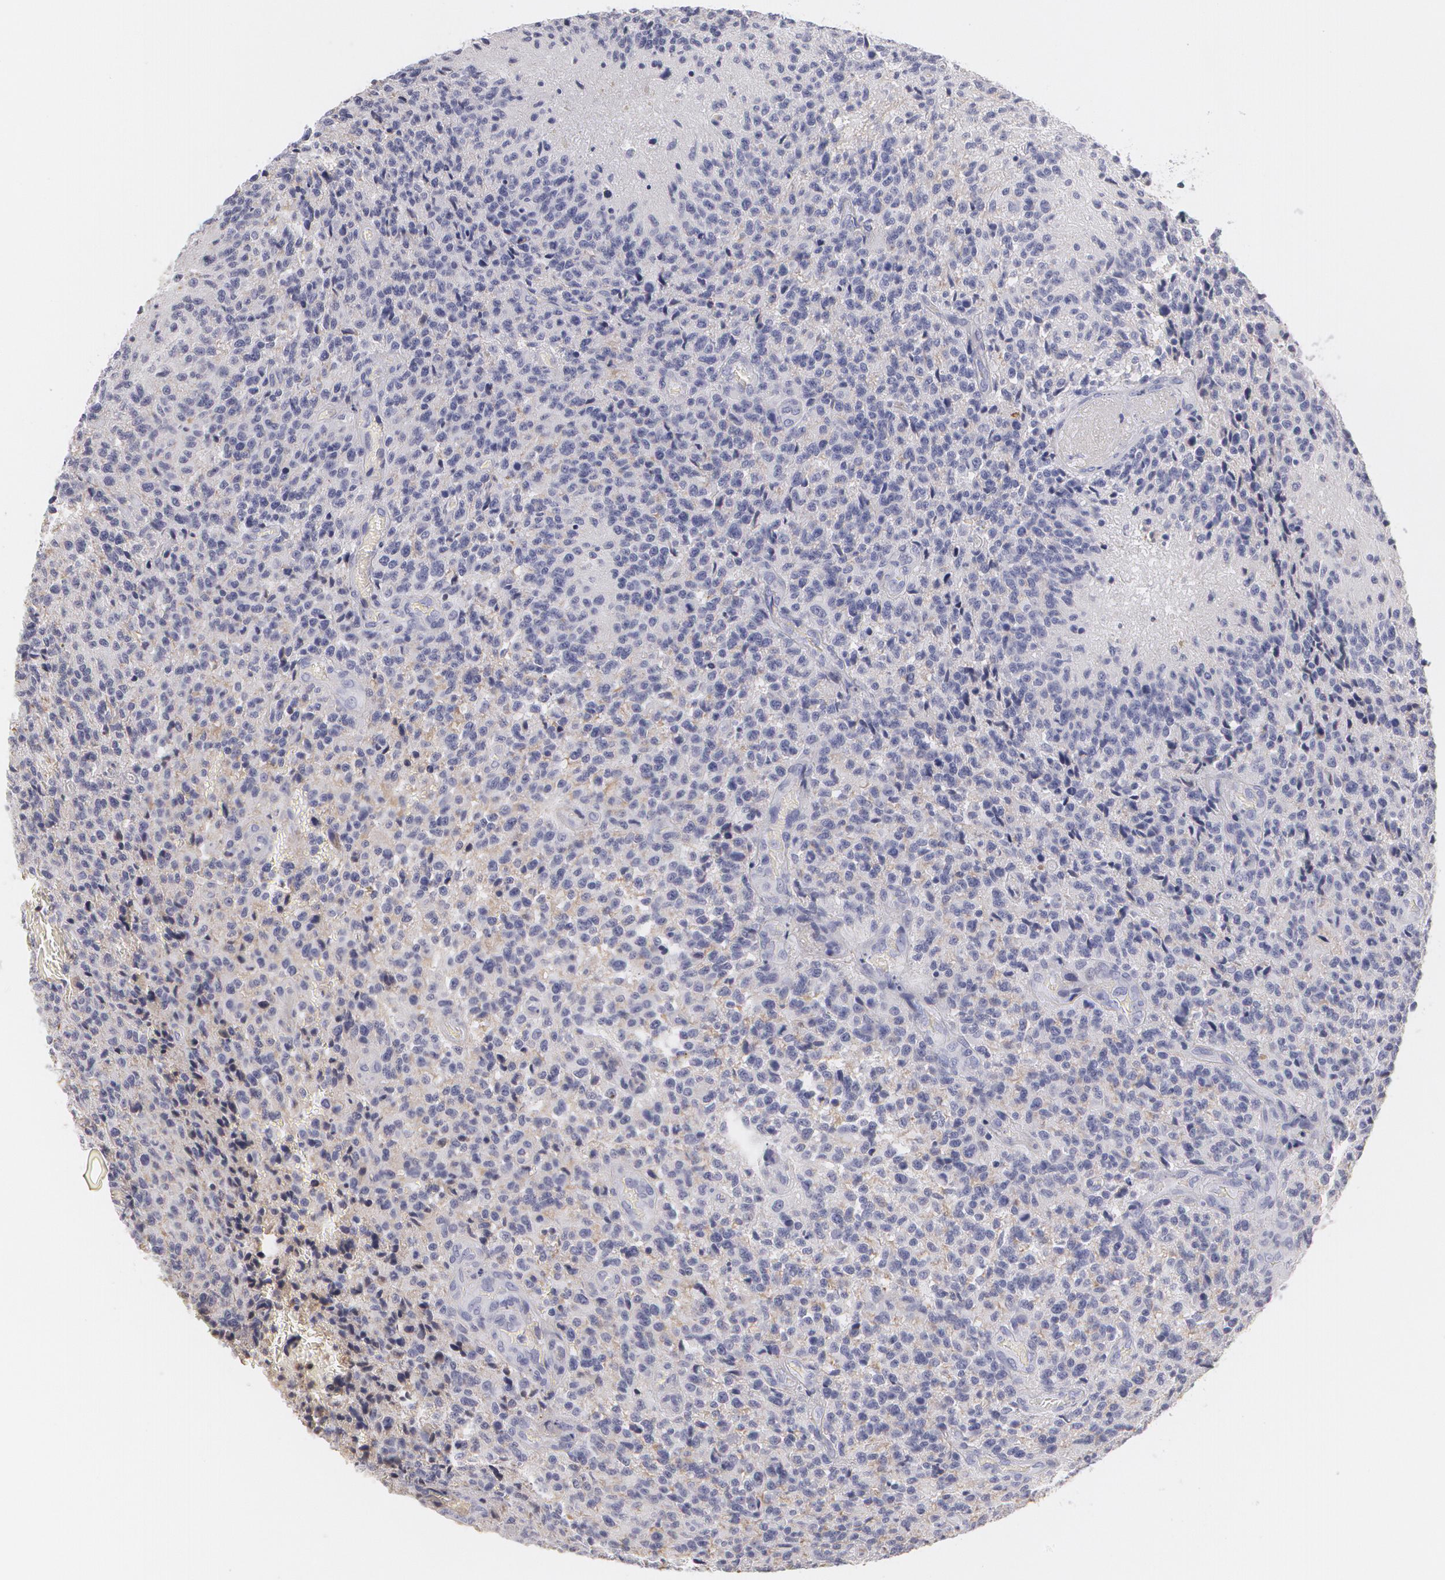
{"staining": {"intensity": "negative", "quantity": "none", "location": "none"}, "tissue": "glioma", "cell_type": "Tumor cells", "image_type": "cancer", "snomed": [{"axis": "morphology", "description": "Glioma, malignant, High grade"}, {"axis": "topography", "description": "Brain"}], "caption": "IHC of human glioma shows no positivity in tumor cells.", "gene": "SERPINA1", "patient": {"sex": "male", "age": 36}}